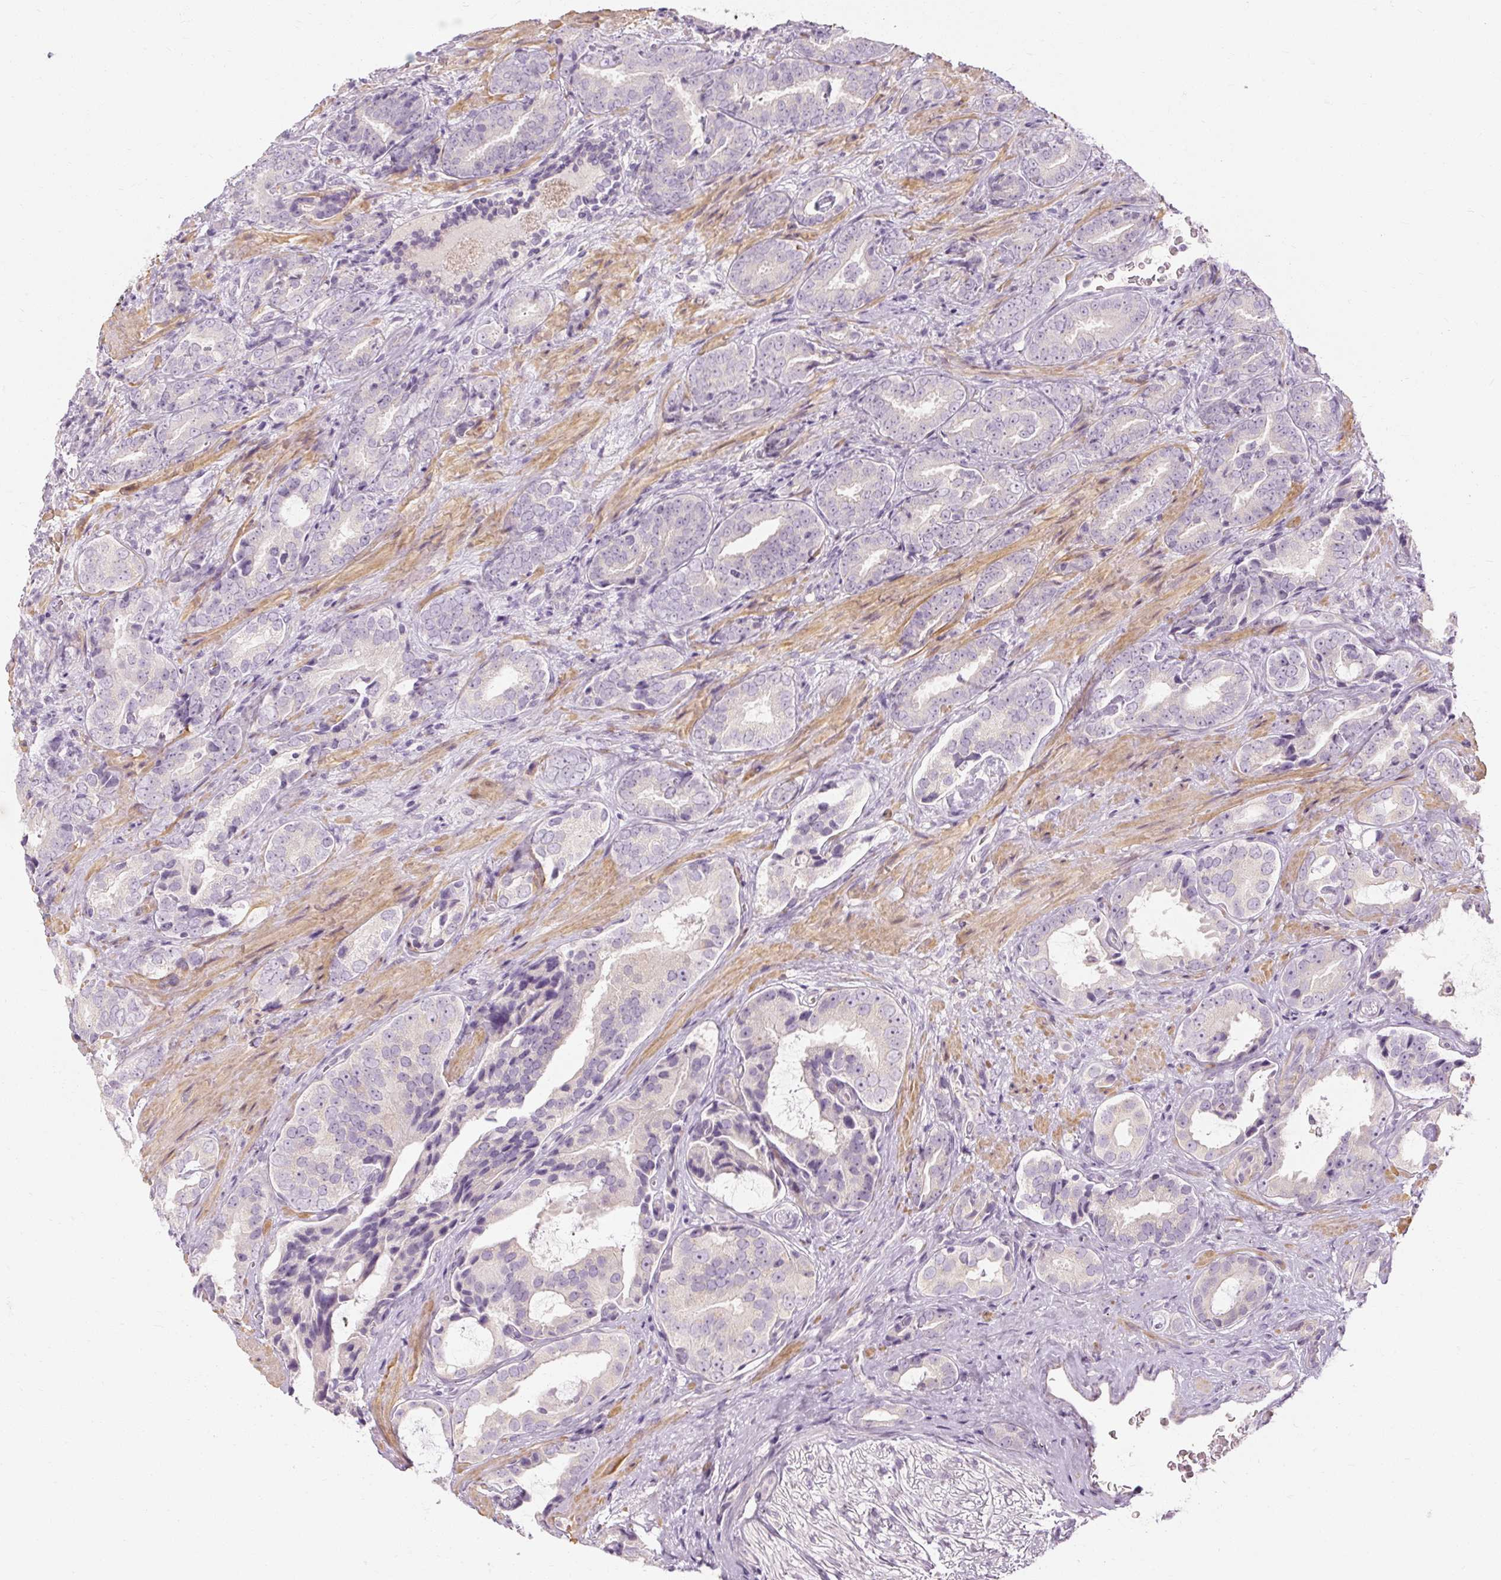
{"staining": {"intensity": "negative", "quantity": "none", "location": "none"}, "tissue": "prostate cancer", "cell_type": "Tumor cells", "image_type": "cancer", "snomed": [{"axis": "morphology", "description": "Adenocarcinoma, High grade"}, {"axis": "topography", "description": "Prostate"}], "caption": "Tumor cells are negative for brown protein staining in prostate cancer. (DAB immunohistochemistry visualized using brightfield microscopy, high magnification).", "gene": "CAPN3", "patient": {"sex": "male", "age": 71}}